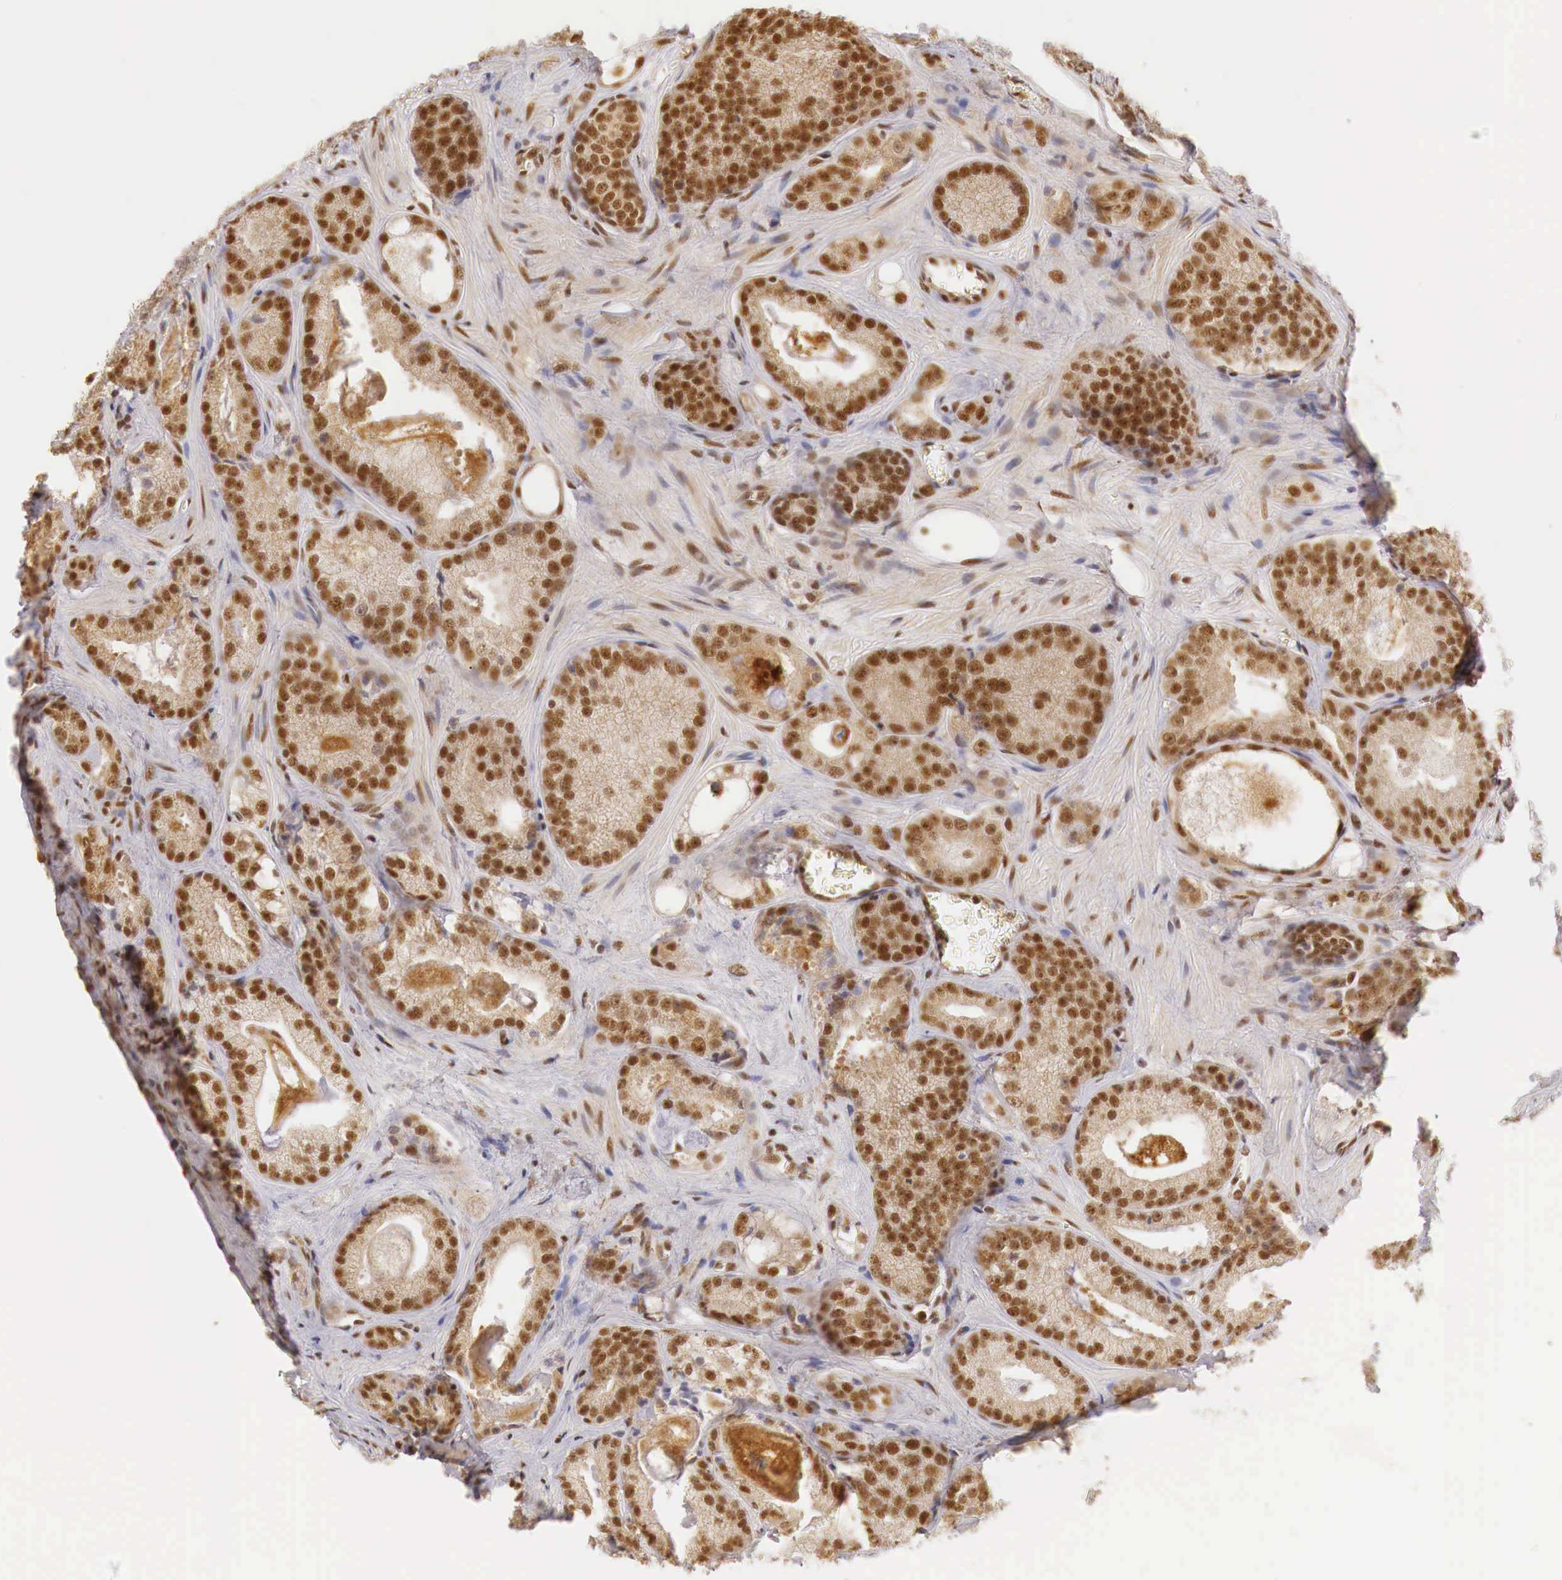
{"staining": {"intensity": "moderate", "quantity": ">75%", "location": "cytoplasmic/membranous,nuclear"}, "tissue": "prostate cancer", "cell_type": "Tumor cells", "image_type": "cancer", "snomed": [{"axis": "morphology", "description": "Adenocarcinoma, Medium grade"}, {"axis": "topography", "description": "Prostate"}], "caption": "Prostate cancer (adenocarcinoma (medium-grade)) tissue exhibits moderate cytoplasmic/membranous and nuclear expression in about >75% of tumor cells, visualized by immunohistochemistry.", "gene": "GPKOW", "patient": {"sex": "male", "age": 68}}